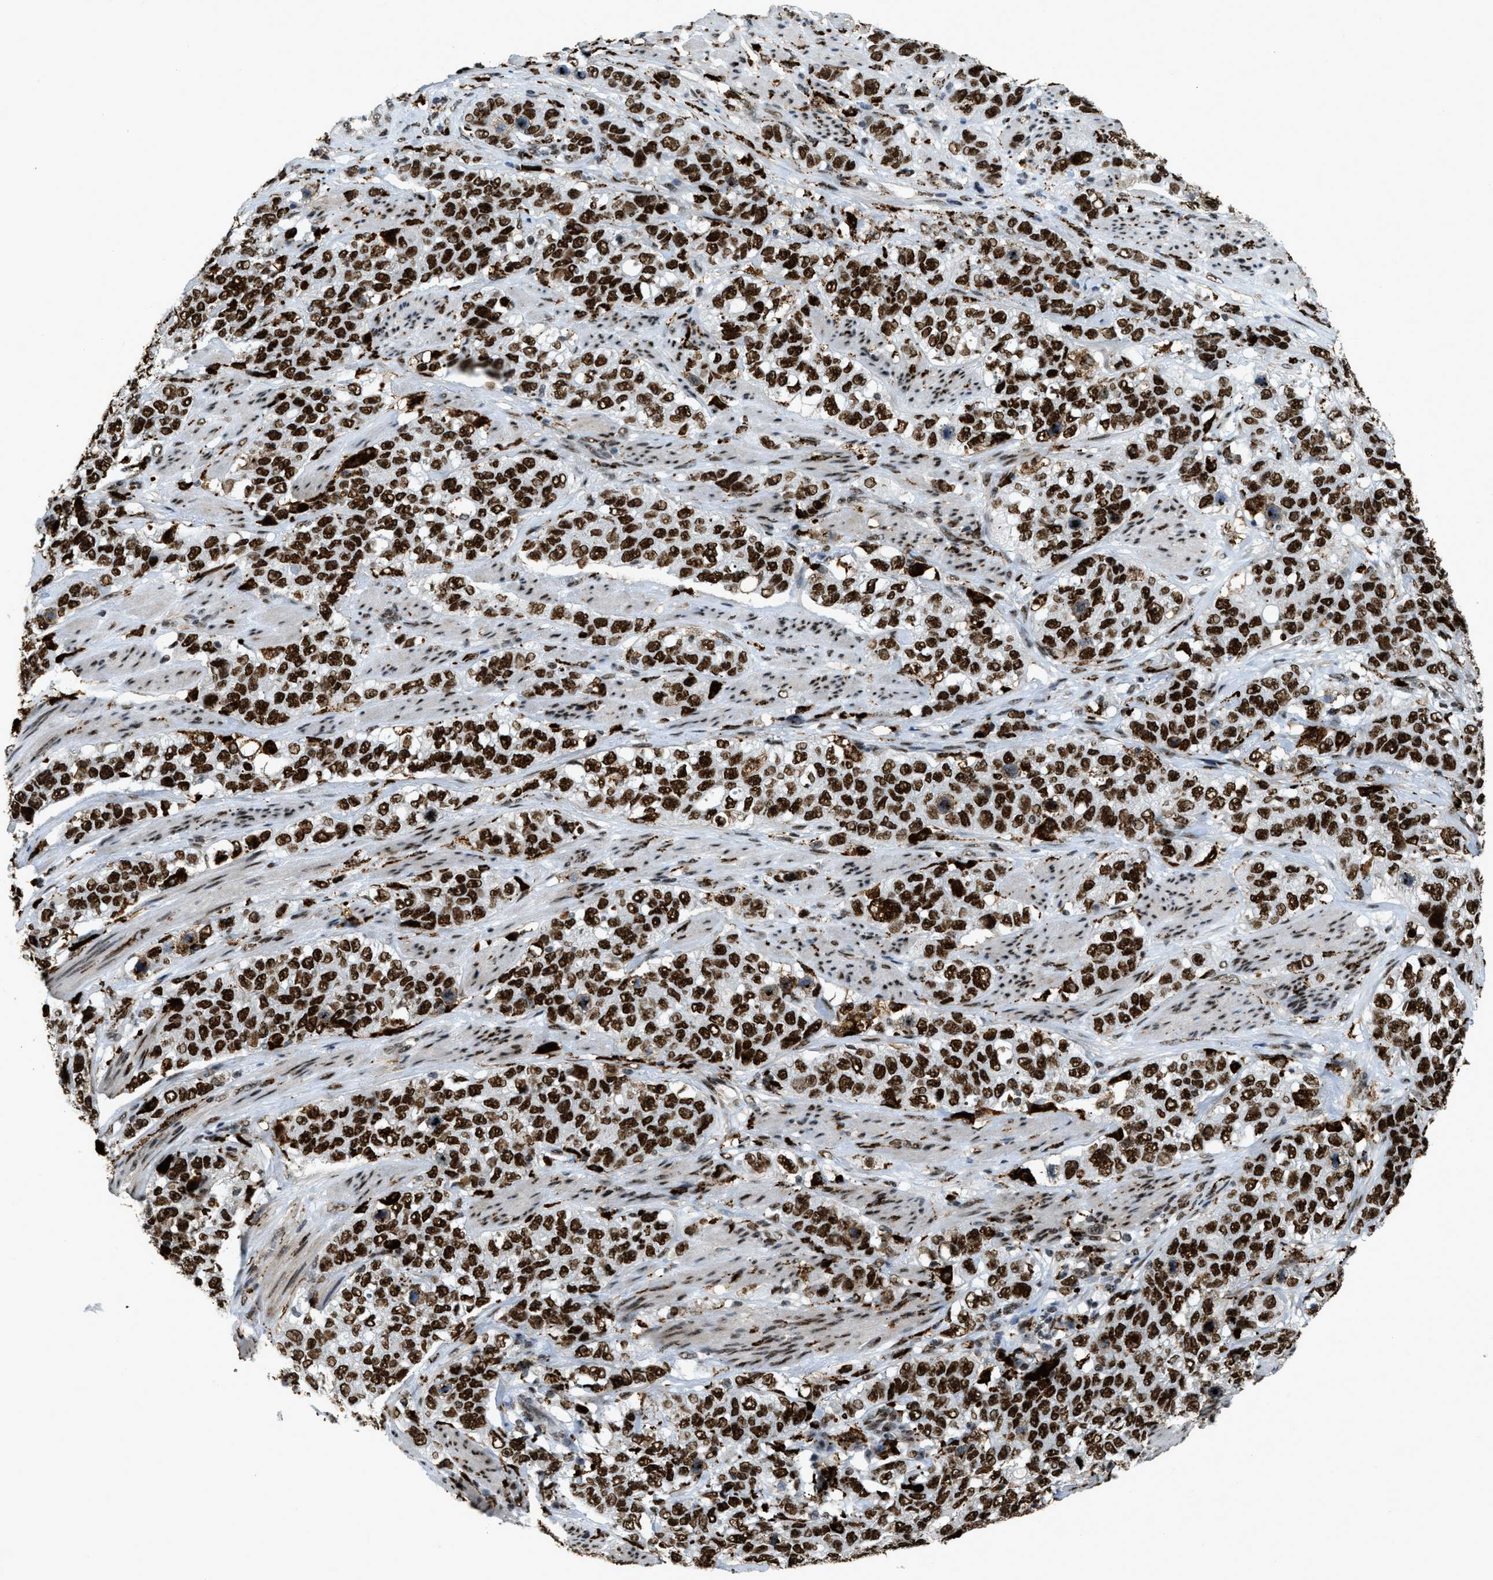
{"staining": {"intensity": "strong", "quantity": ">75%", "location": "nuclear"}, "tissue": "stomach cancer", "cell_type": "Tumor cells", "image_type": "cancer", "snomed": [{"axis": "morphology", "description": "Adenocarcinoma, NOS"}, {"axis": "topography", "description": "Stomach"}], "caption": "Immunohistochemistry micrograph of neoplastic tissue: human stomach cancer stained using IHC displays high levels of strong protein expression localized specifically in the nuclear of tumor cells, appearing as a nuclear brown color.", "gene": "NUMA1", "patient": {"sex": "male", "age": 48}}